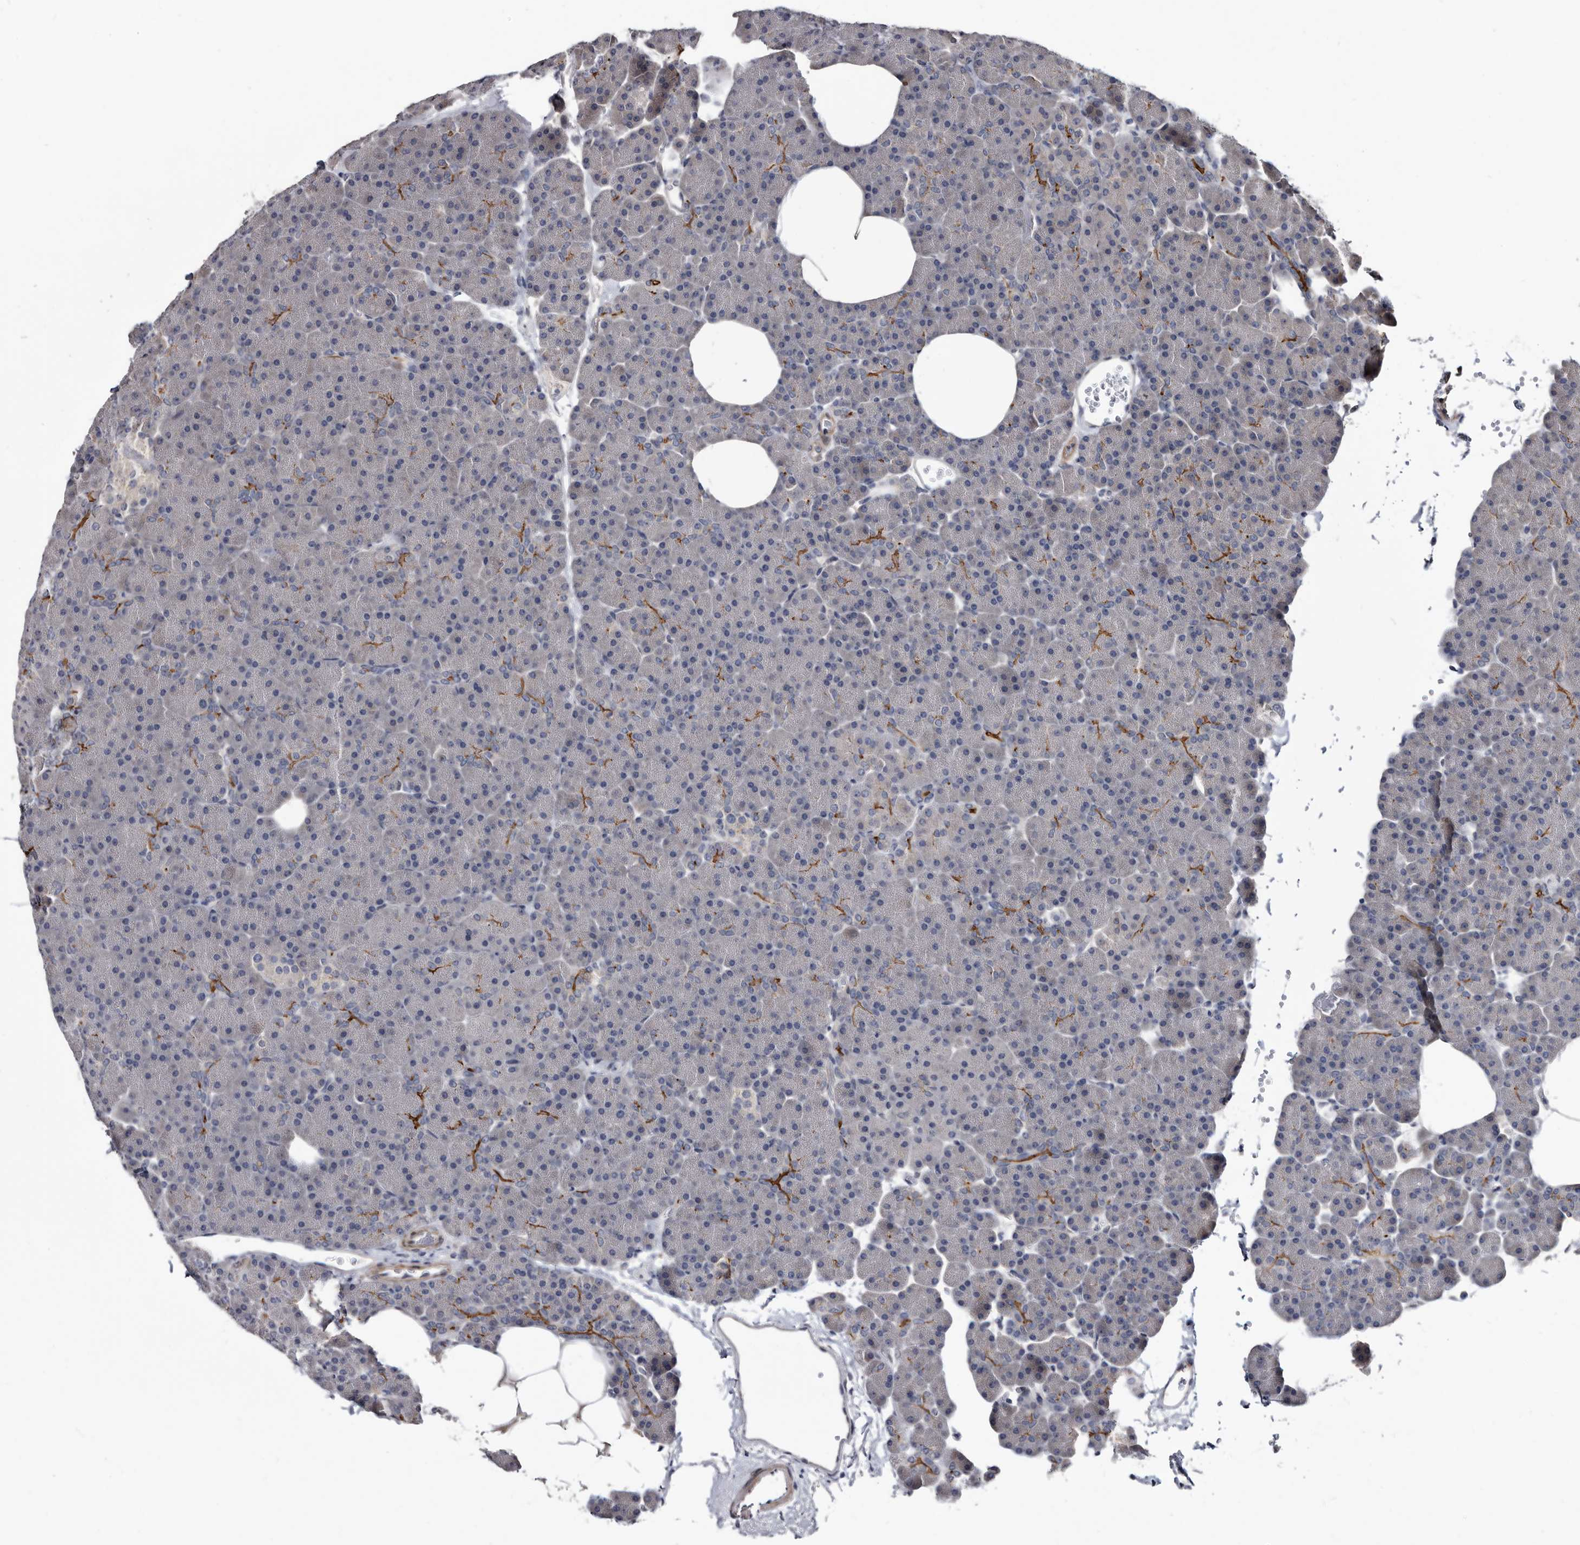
{"staining": {"intensity": "strong", "quantity": "<25%", "location": "cytoplasmic/membranous"}, "tissue": "pancreas", "cell_type": "Exocrine glandular cells", "image_type": "normal", "snomed": [{"axis": "morphology", "description": "Normal tissue, NOS"}, {"axis": "morphology", "description": "Carcinoid, malignant, NOS"}, {"axis": "topography", "description": "Pancreas"}], "caption": "The micrograph reveals staining of benign pancreas, revealing strong cytoplasmic/membranous protein positivity (brown color) within exocrine glandular cells.", "gene": "PROM1", "patient": {"sex": "female", "age": 35}}